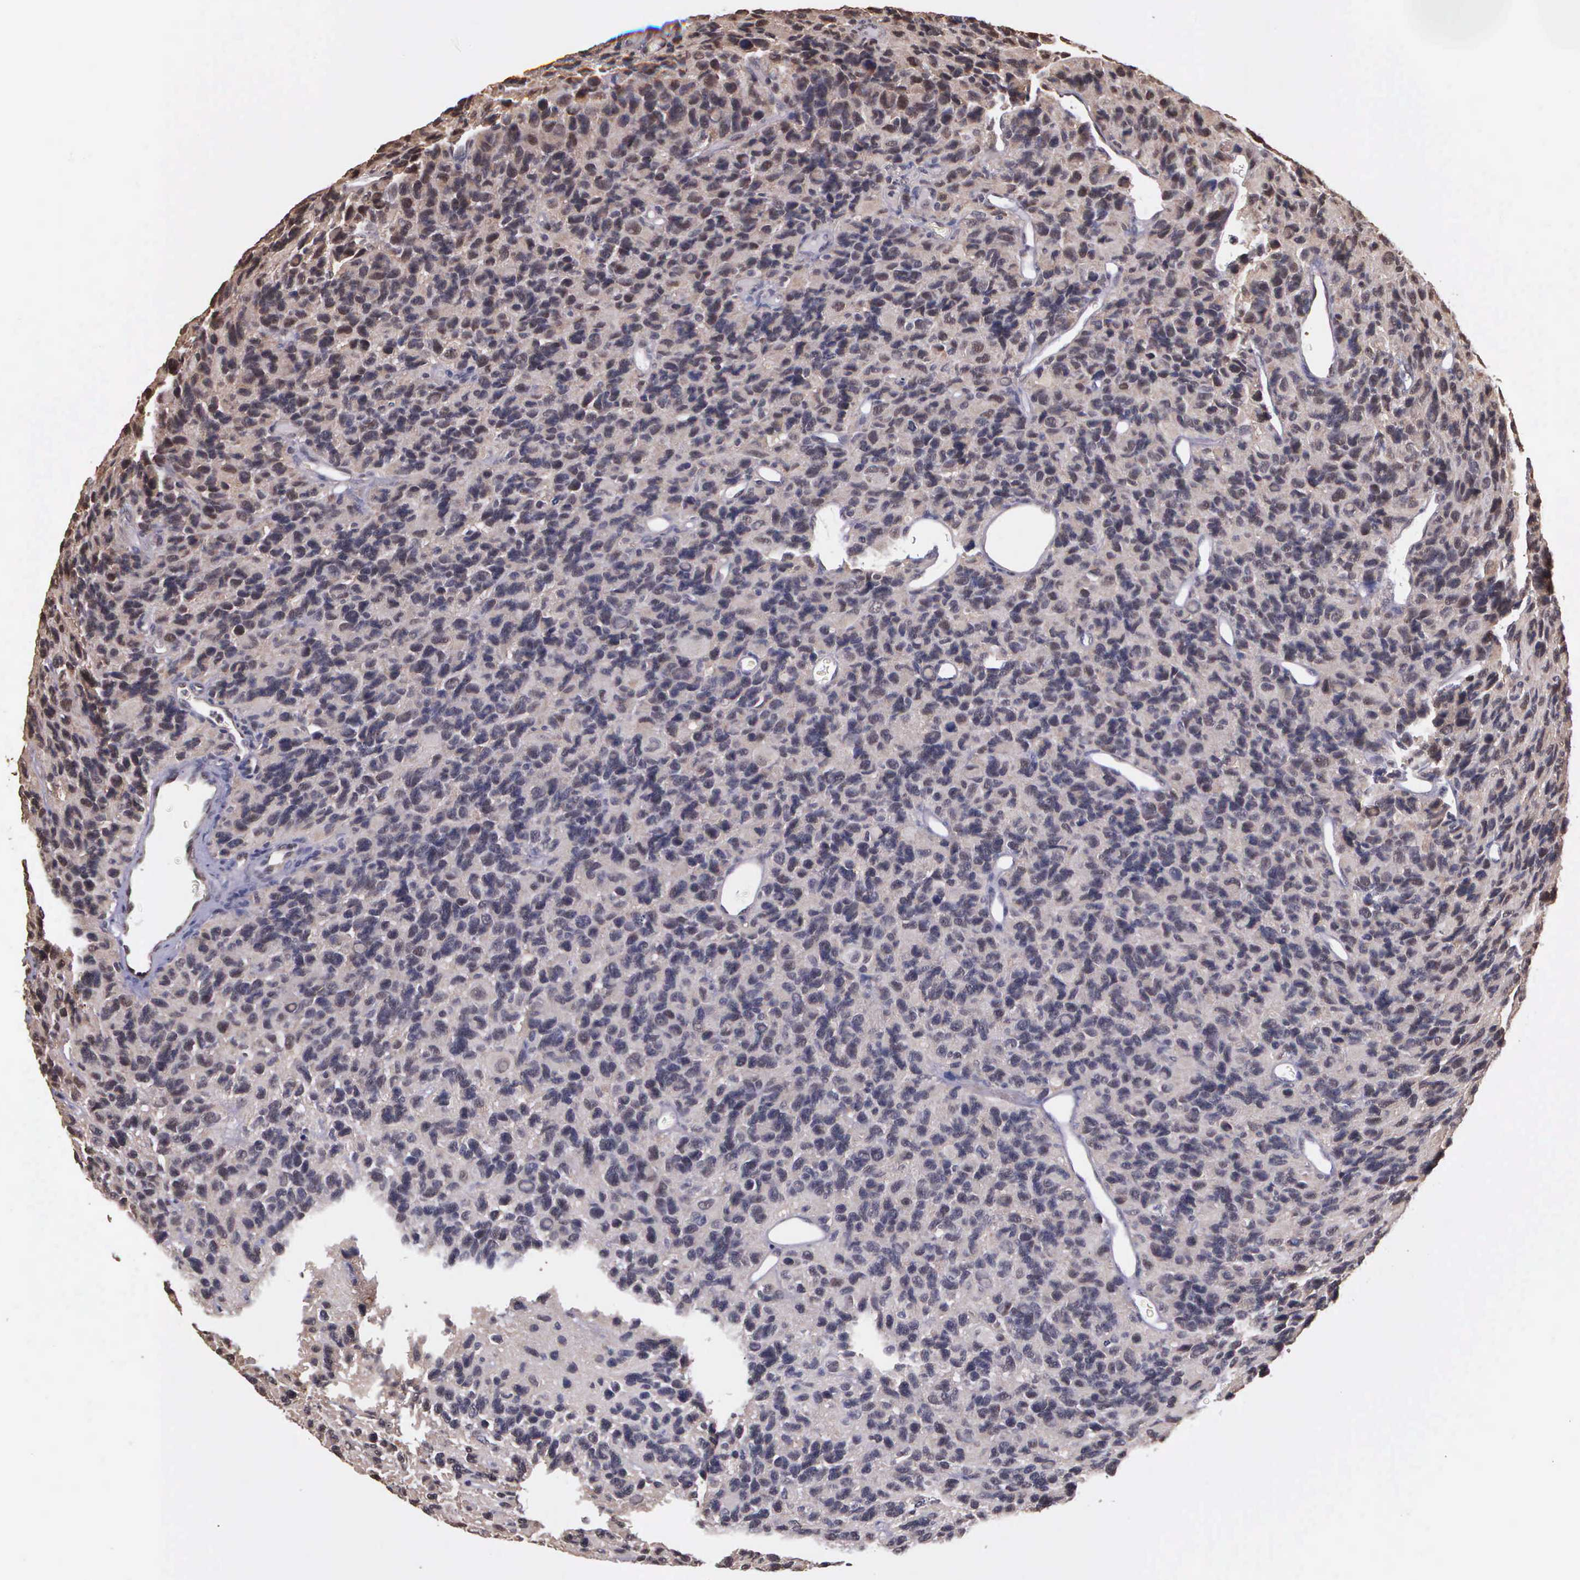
{"staining": {"intensity": "weak", "quantity": ">75%", "location": "cytoplasmic/membranous,nuclear"}, "tissue": "glioma", "cell_type": "Tumor cells", "image_type": "cancer", "snomed": [{"axis": "morphology", "description": "Glioma, malignant, High grade"}, {"axis": "topography", "description": "Brain"}], "caption": "Glioma was stained to show a protein in brown. There is low levels of weak cytoplasmic/membranous and nuclear positivity in about >75% of tumor cells.", "gene": "PSMC1", "patient": {"sex": "male", "age": 77}}